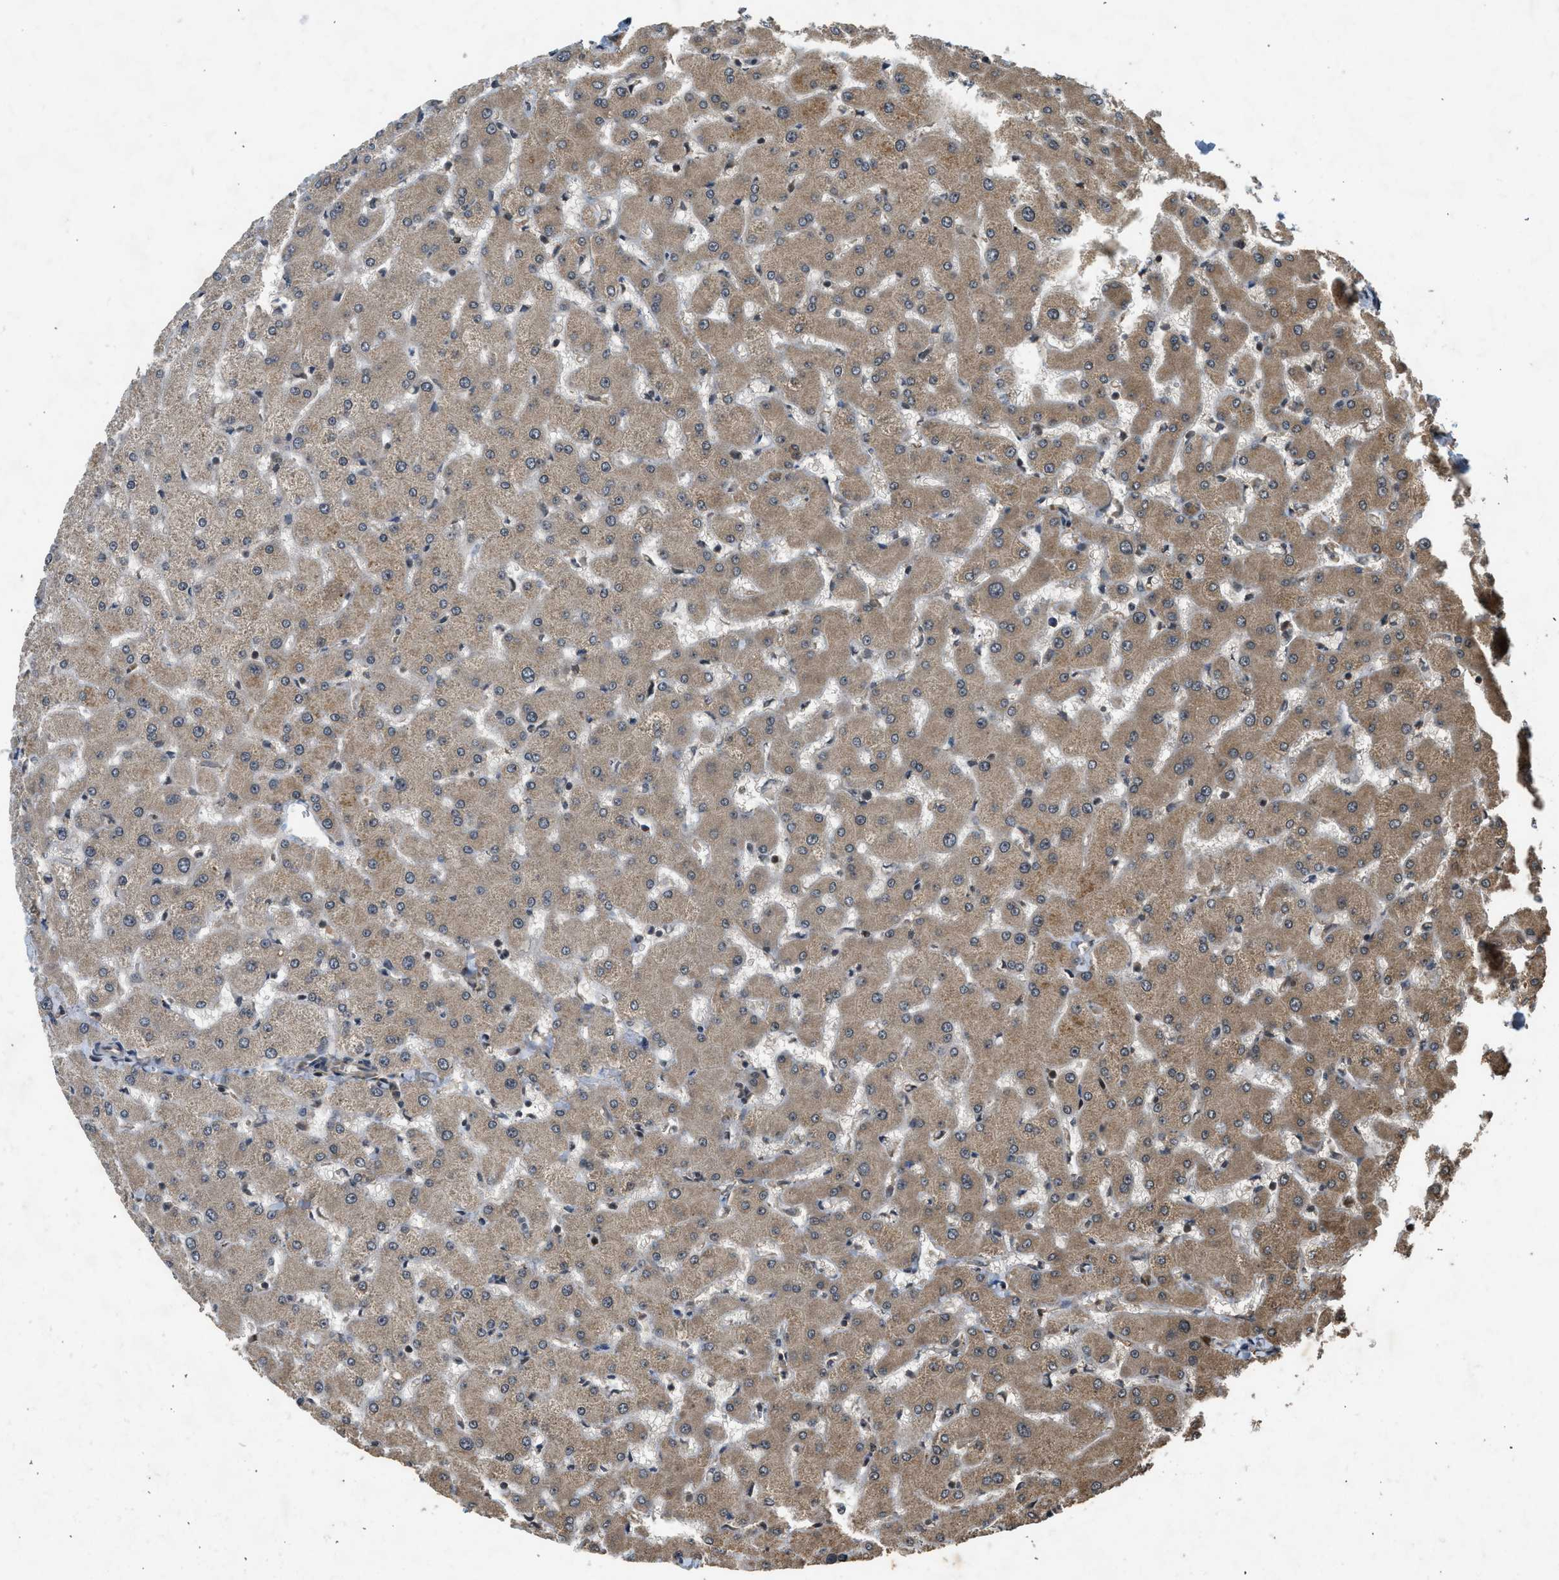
{"staining": {"intensity": "weak", "quantity": ">75%", "location": "cytoplasmic/membranous"}, "tissue": "liver", "cell_type": "Cholangiocytes", "image_type": "normal", "snomed": [{"axis": "morphology", "description": "Normal tissue, NOS"}, {"axis": "topography", "description": "Liver"}], "caption": "Cholangiocytes display low levels of weak cytoplasmic/membranous staining in approximately >75% of cells in normal human liver. (IHC, brightfield microscopy, high magnification).", "gene": "TXNL1", "patient": {"sex": "female", "age": 63}}